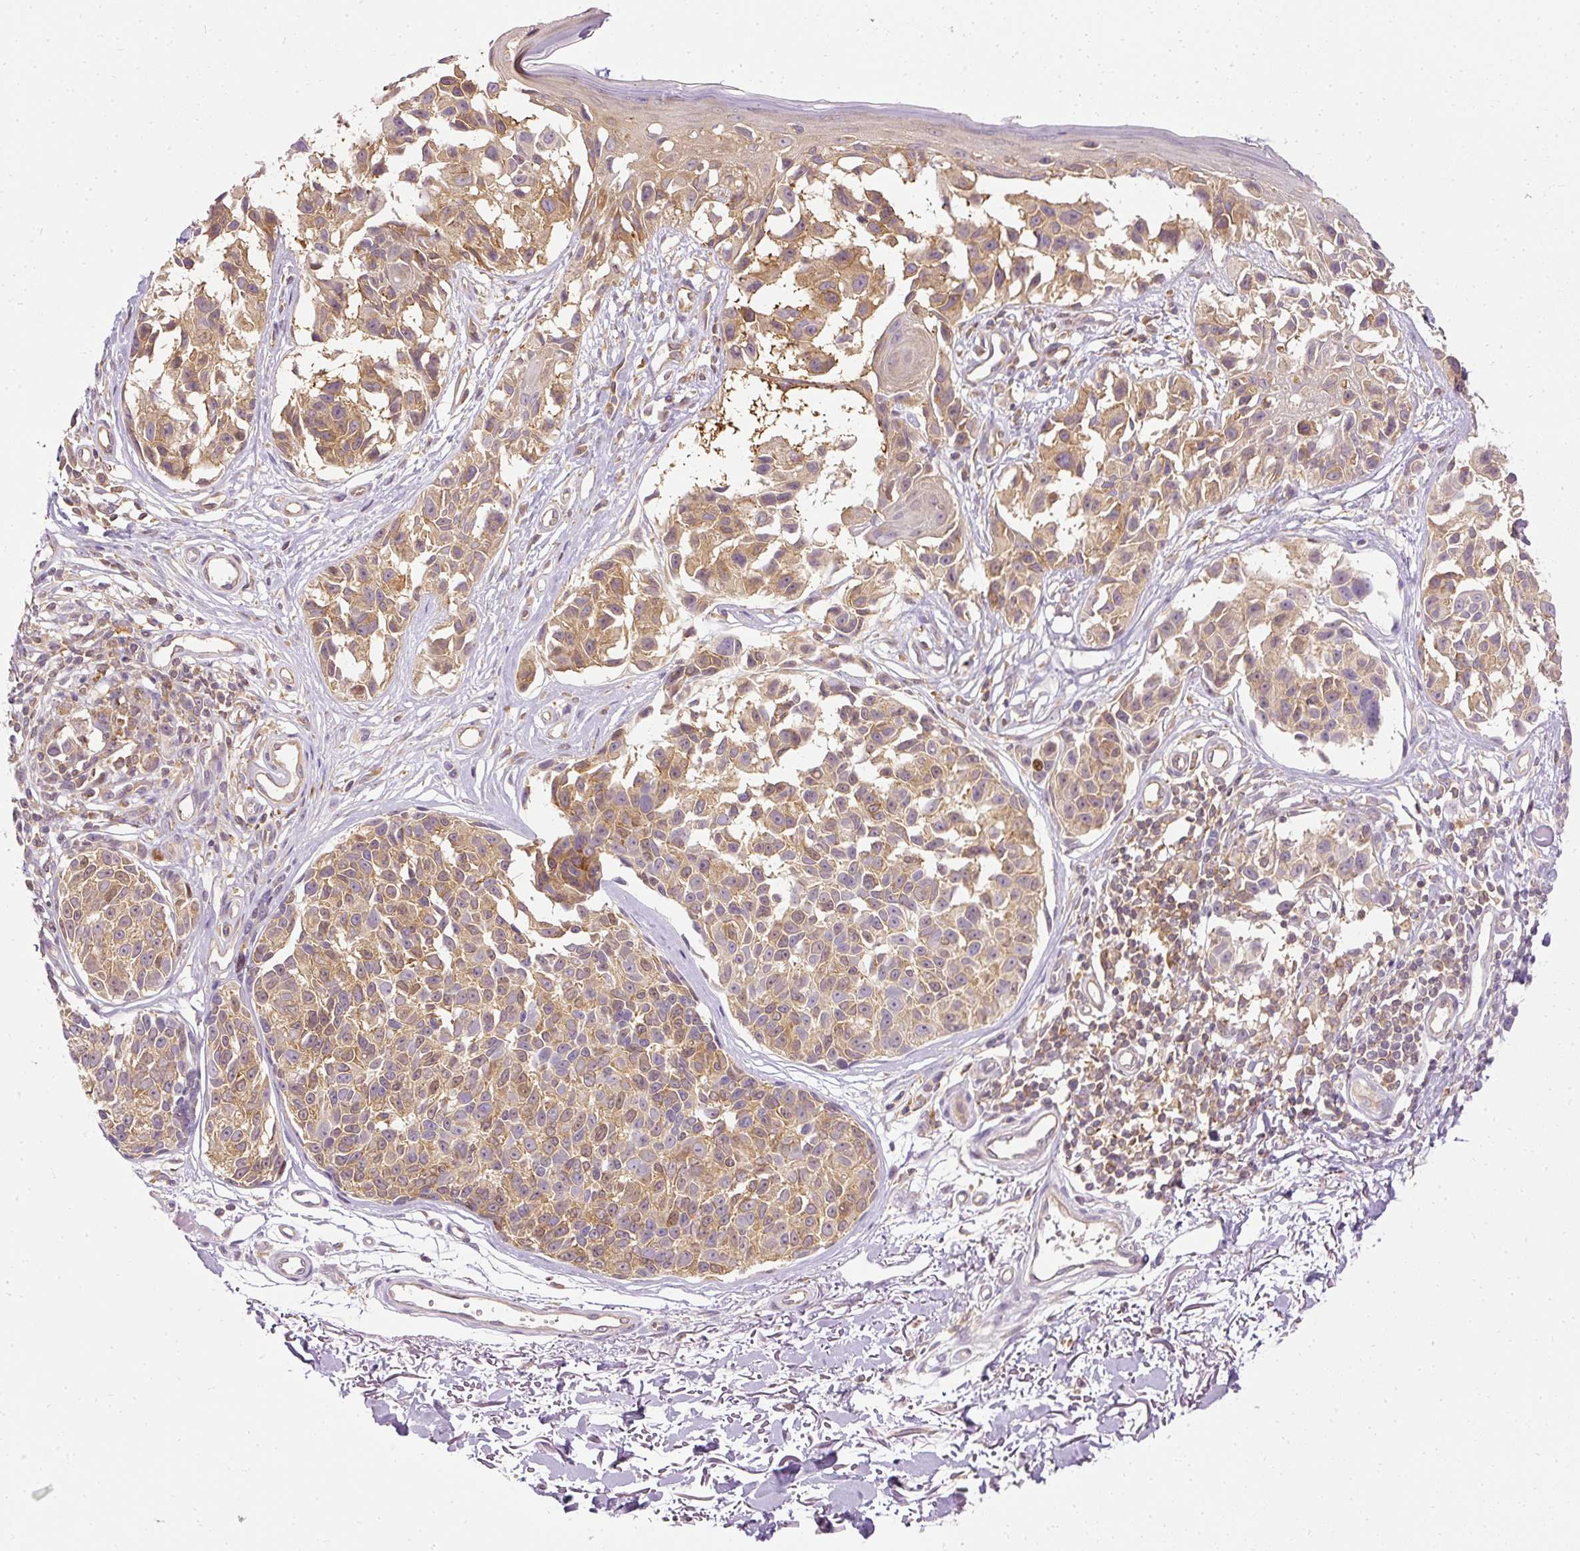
{"staining": {"intensity": "moderate", "quantity": ">75%", "location": "cytoplasmic/membranous"}, "tissue": "melanoma", "cell_type": "Tumor cells", "image_type": "cancer", "snomed": [{"axis": "morphology", "description": "Malignant melanoma, NOS"}, {"axis": "topography", "description": "Skin"}], "caption": "This is an image of IHC staining of malignant melanoma, which shows moderate staining in the cytoplasmic/membranous of tumor cells.", "gene": "ARMH3", "patient": {"sex": "male", "age": 73}}